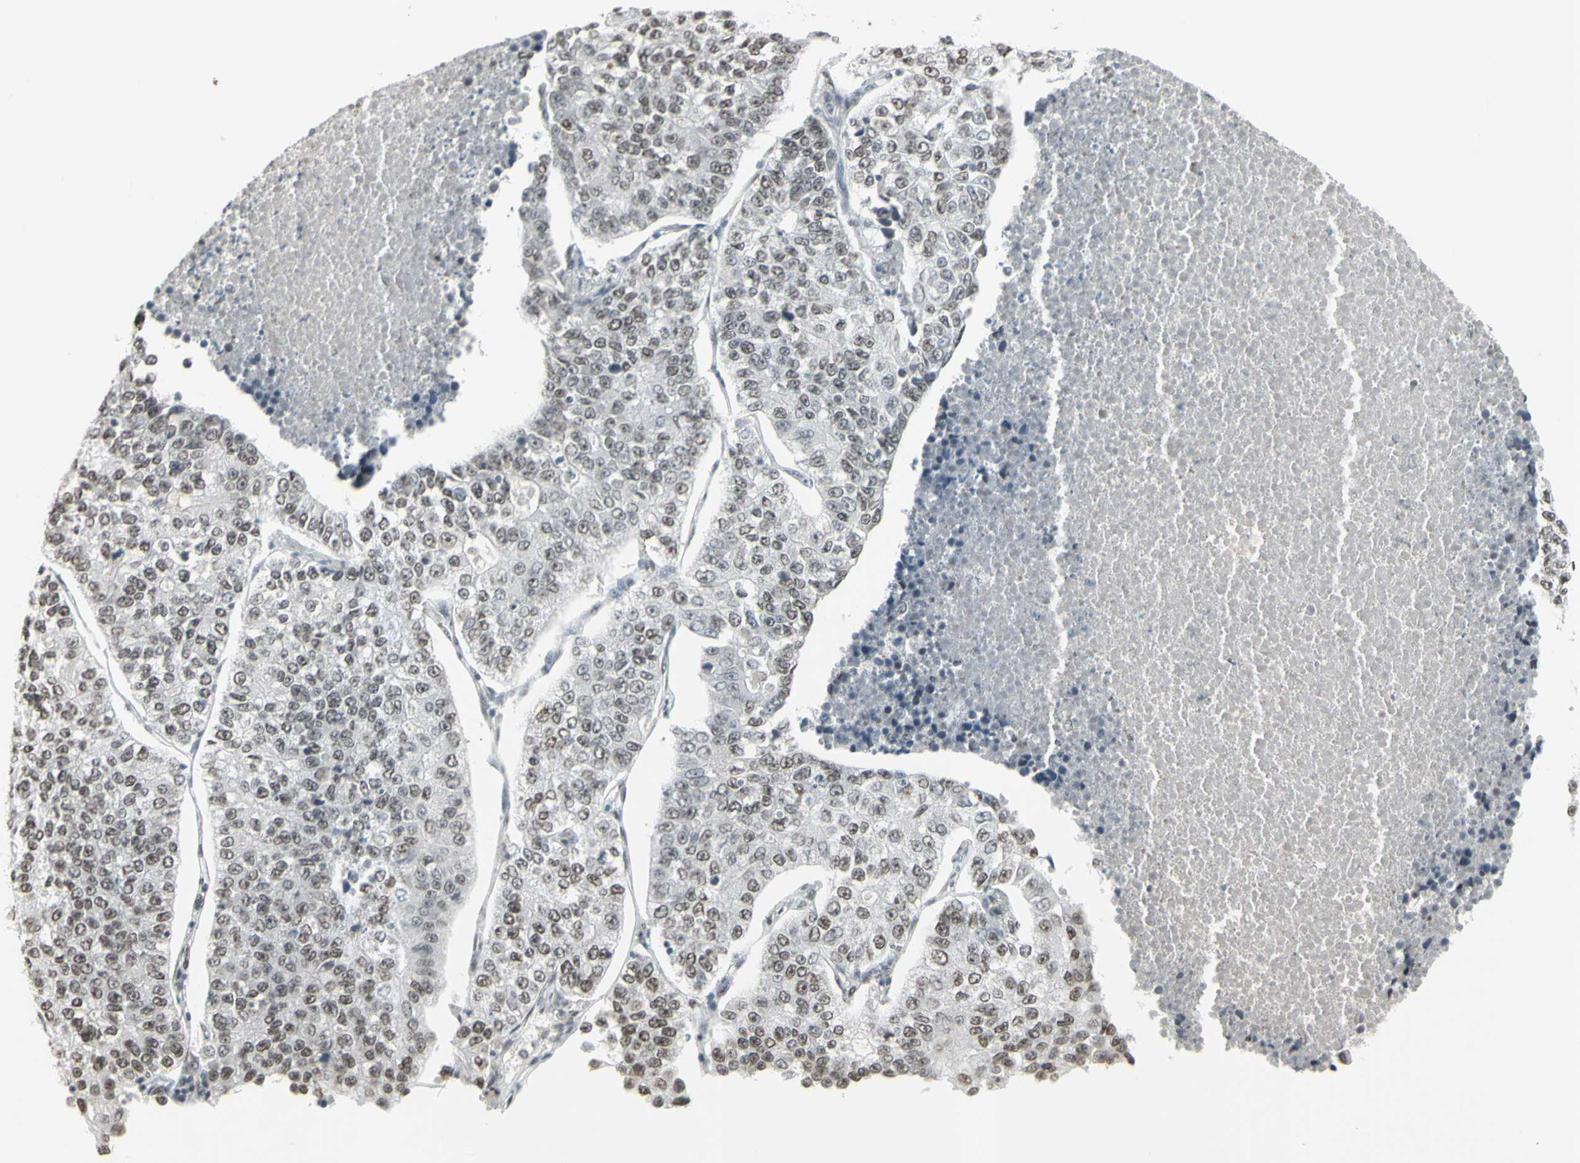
{"staining": {"intensity": "weak", "quantity": ">75%", "location": "nuclear"}, "tissue": "lung cancer", "cell_type": "Tumor cells", "image_type": "cancer", "snomed": [{"axis": "morphology", "description": "Adenocarcinoma, NOS"}, {"axis": "topography", "description": "Lung"}], "caption": "Immunohistochemical staining of human lung adenocarcinoma displays low levels of weak nuclear staining in about >75% of tumor cells. Nuclei are stained in blue.", "gene": "TRIM28", "patient": {"sex": "male", "age": 49}}